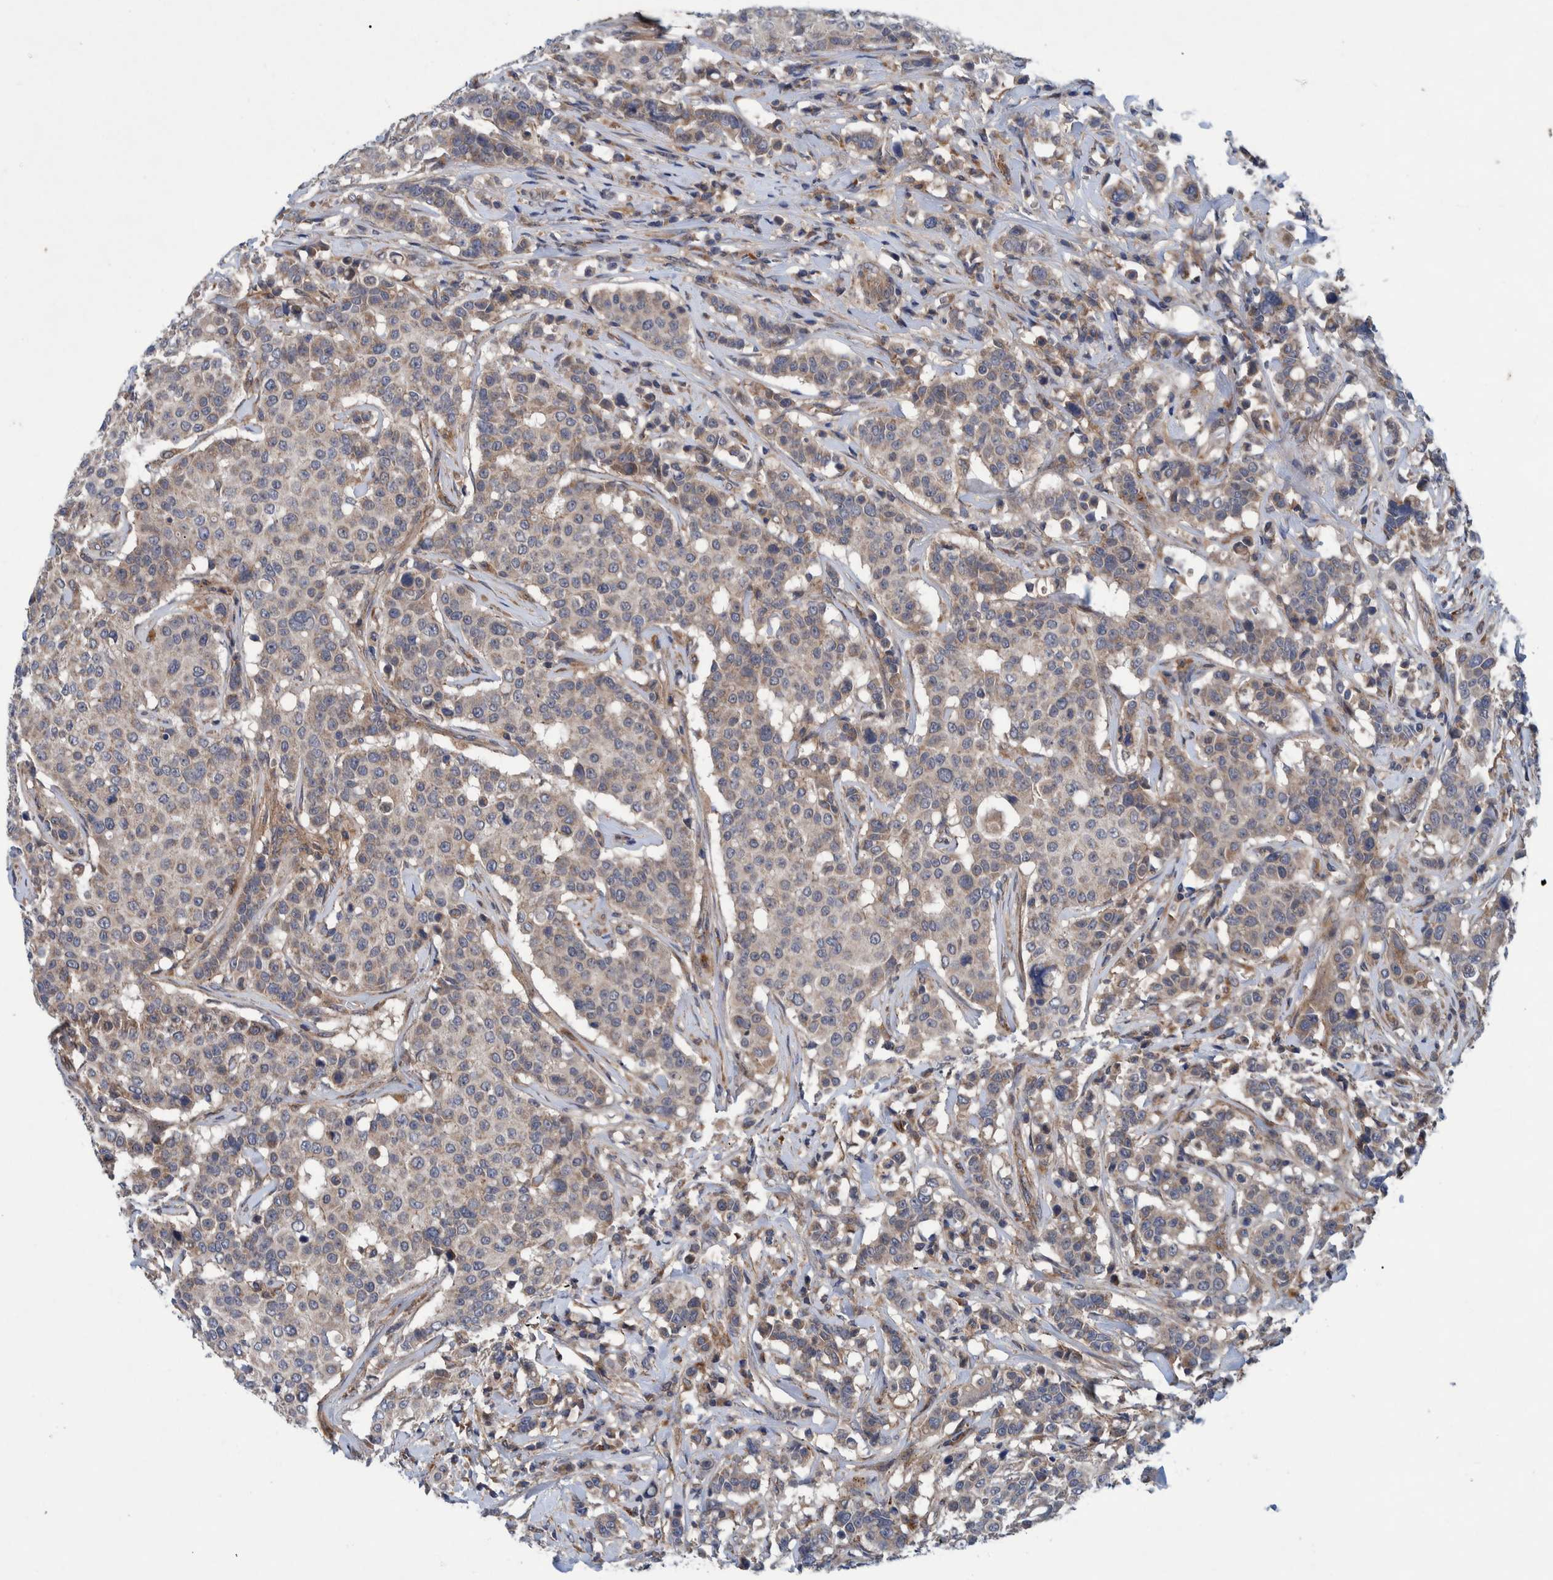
{"staining": {"intensity": "weak", "quantity": ">75%", "location": "cytoplasmic/membranous"}, "tissue": "breast cancer", "cell_type": "Tumor cells", "image_type": "cancer", "snomed": [{"axis": "morphology", "description": "Duct carcinoma"}, {"axis": "topography", "description": "Breast"}], "caption": "Protein staining of breast infiltrating ductal carcinoma tissue exhibits weak cytoplasmic/membranous staining in about >75% of tumor cells.", "gene": "ITIH3", "patient": {"sex": "female", "age": 27}}